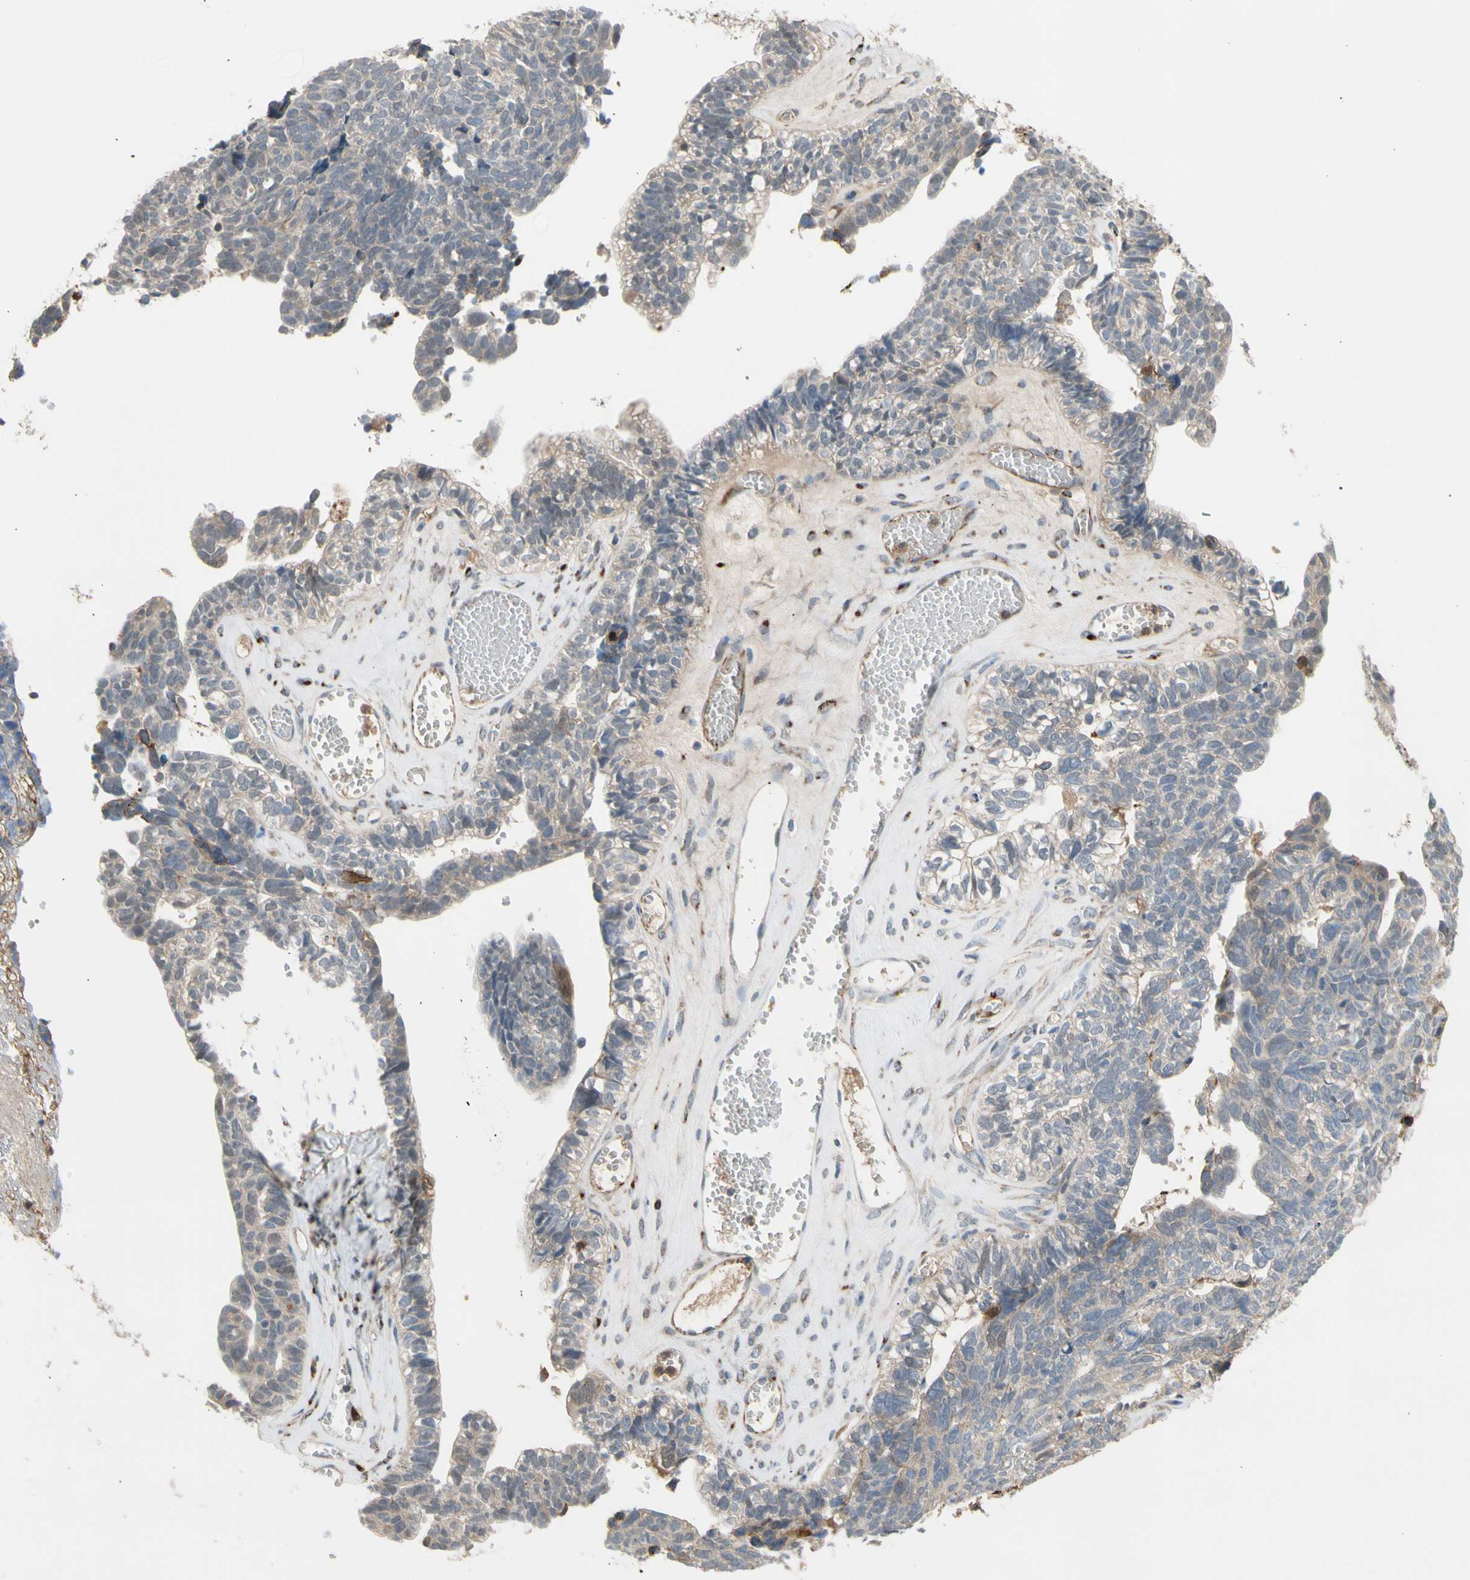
{"staining": {"intensity": "weak", "quantity": "25%-75%", "location": "cytoplasmic/membranous"}, "tissue": "ovarian cancer", "cell_type": "Tumor cells", "image_type": "cancer", "snomed": [{"axis": "morphology", "description": "Cystadenocarcinoma, serous, NOS"}, {"axis": "topography", "description": "Ovary"}], "caption": "DAB (3,3'-diaminobenzidine) immunohistochemical staining of ovarian serous cystadenocarcinoma exhibits weak cytoplasmic/membranous protein positivity in about 25%-75% of tumor cells. Using DAB (3,3'-diaminobenzidine) (brown) and hematoxylin (blue) stains, captured at high magnification using brightfield microscopy.", "gene": "GALNT5", "patient": {"sex": "female", "age": 79}}